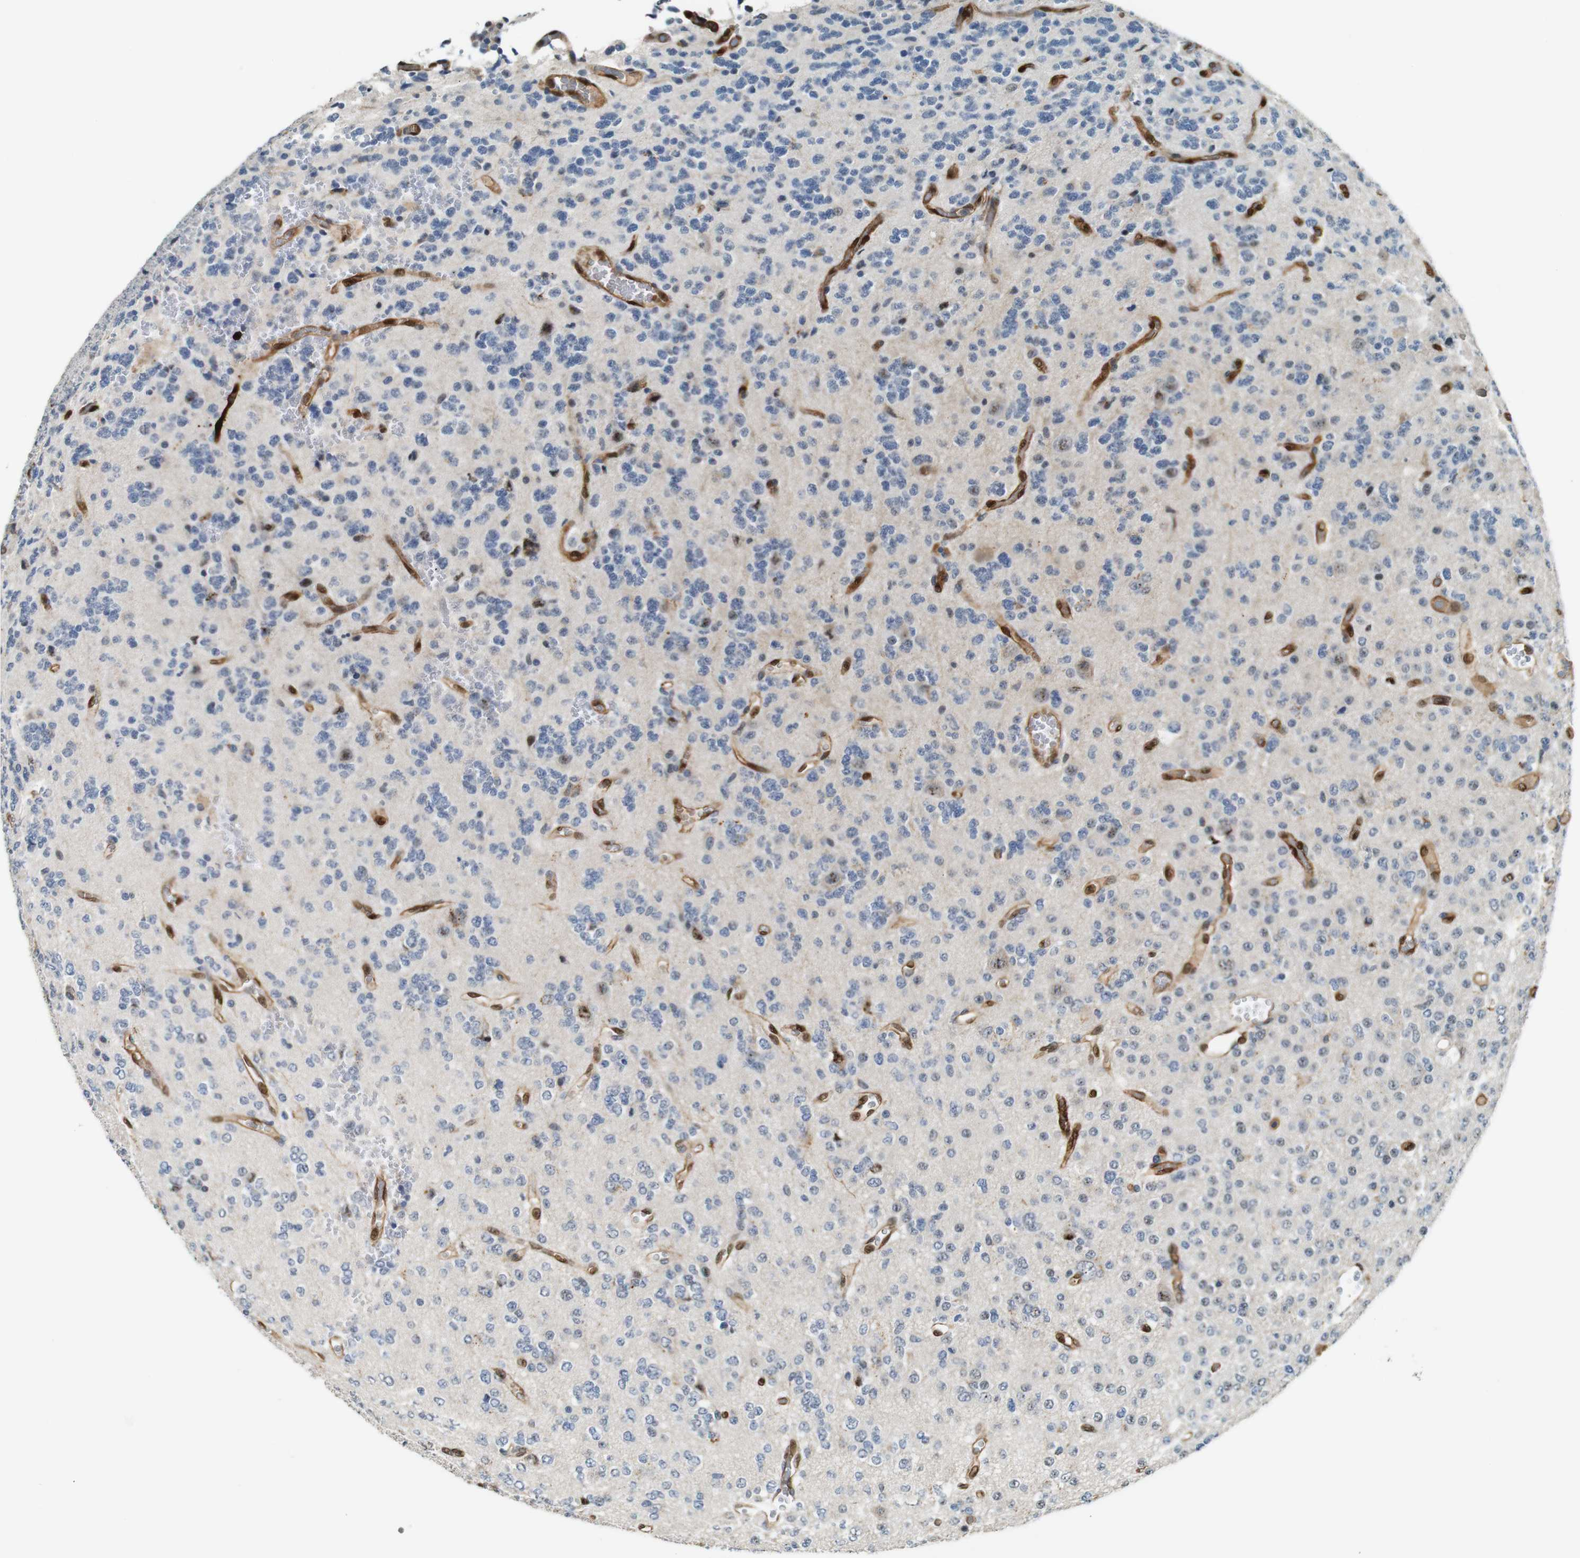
{"staining": {"intensity": "negative", "quantity": "none", "location": "none"}, "tissue": "glioma", "cell_type": "Tumor cells", "image_type": "cancer", "snomed": [{"axis": "morphology", "description": "Glioma, malignant, Low grade"}, {"axis": "topography", "description": "Brain"}], "caption": "Protein analysis of malignant glioma (low-grade) shows no significant positivity in tumor cells. (Stains: DAB immunohistochemistry (IHC) with hematoxylin counter stain, Microscopy: brightfield microscopy at high magnification).", "gene": "LXN", "patient": {"sex": "male", "age": 38}}